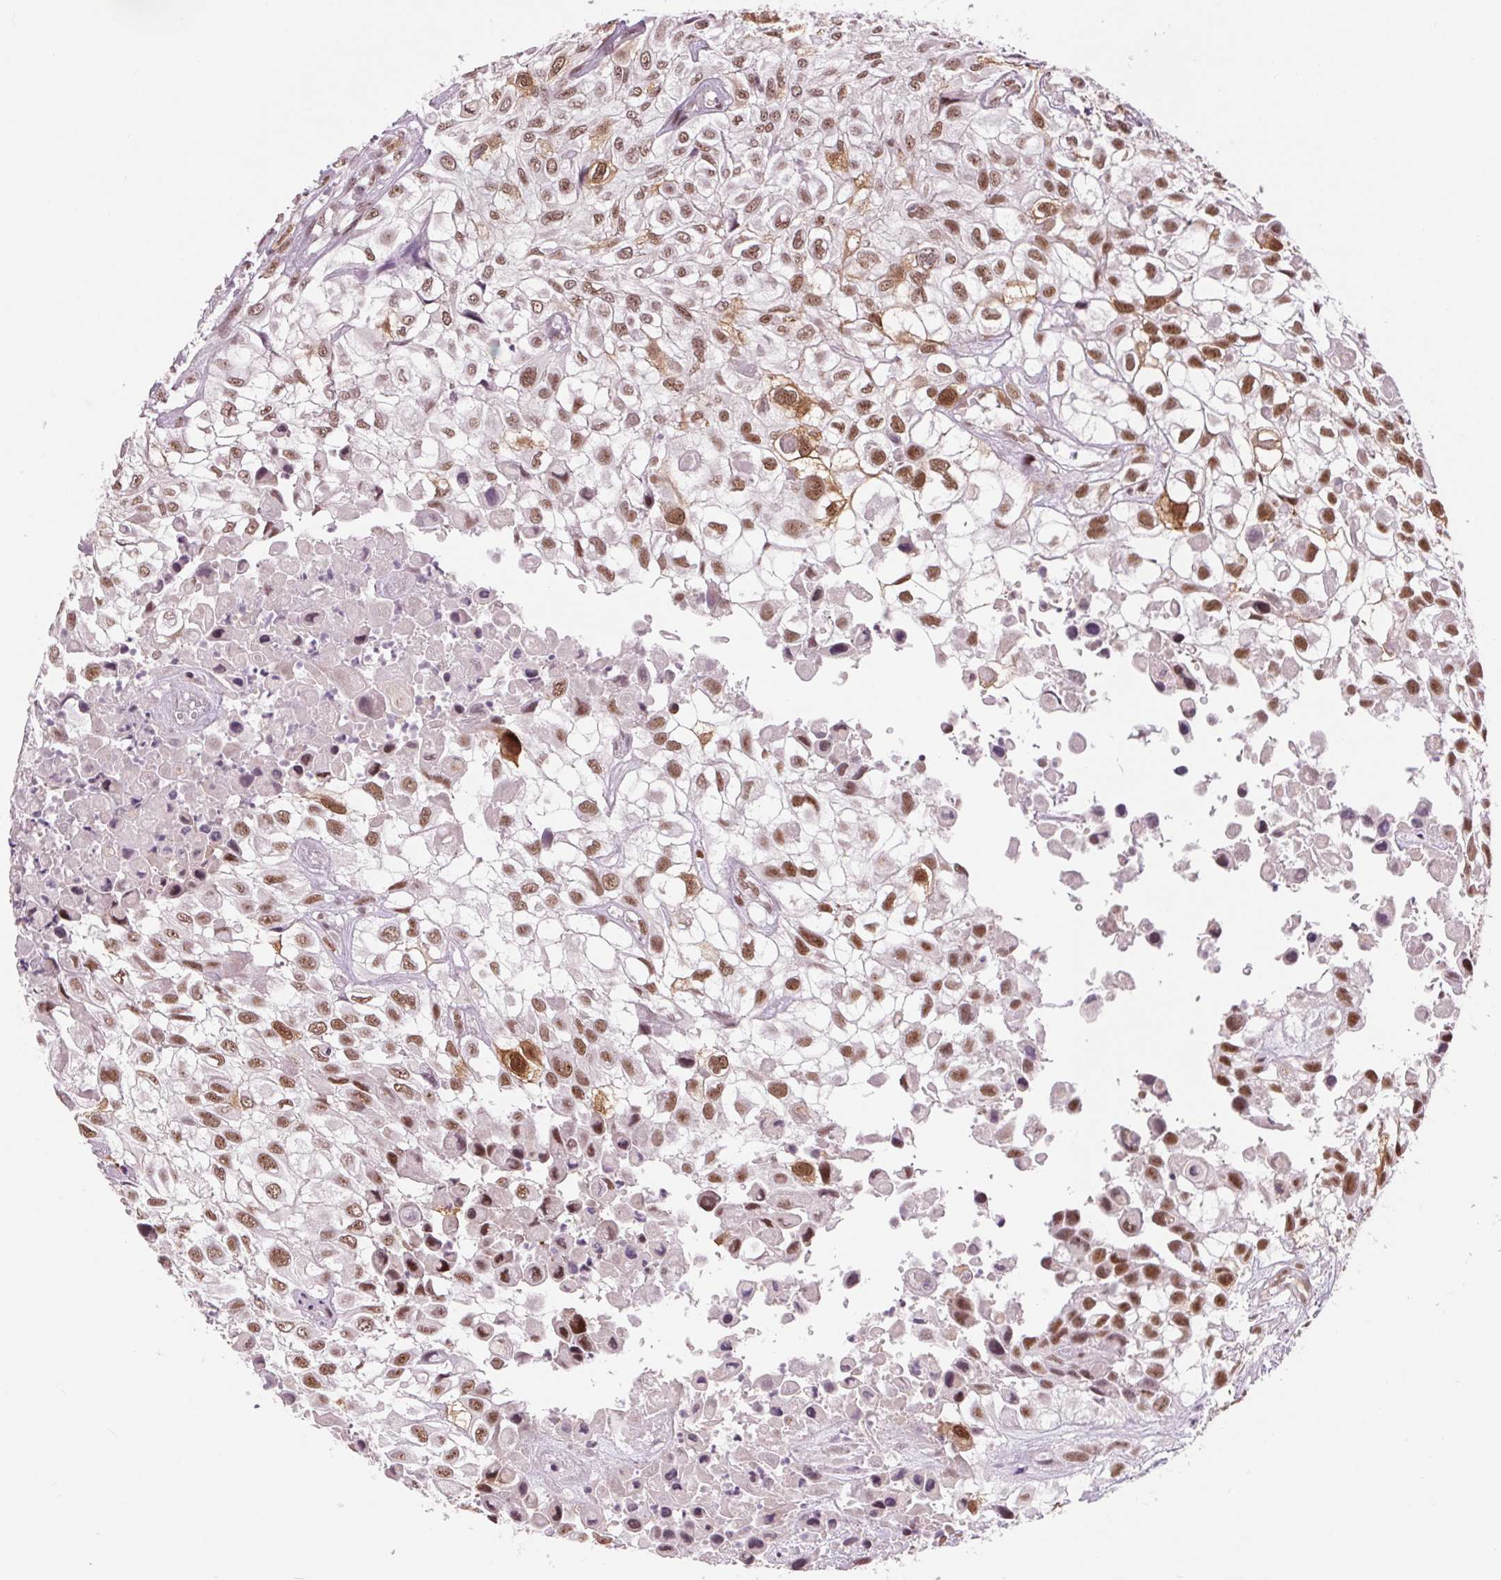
{"staining": {"intensity": "moderate", "quantity": ">75%", "location": "nuclear"}, "tissue": "urothelial cancer", "cell_type": "Tumor cells", "image_type": "cancer", "snomed": [{"axis": "morphology", "description": "Urothelial carcinoma, High grade"}, {"axis": "topography", "description": "Urinary bladder"}], "caption": "DAB immunohistochemical staining of urothelial carcinoma (high-grade) demonstrates moderate nuclear protein expression in about >75% of tumor cells. (Stains: DAB in brown, nuclei in blue, Microscopy: brightfield microscopy at high magnification).", "gene": "CD2BP2", "patient": {"sex": "male", "age": 56}}